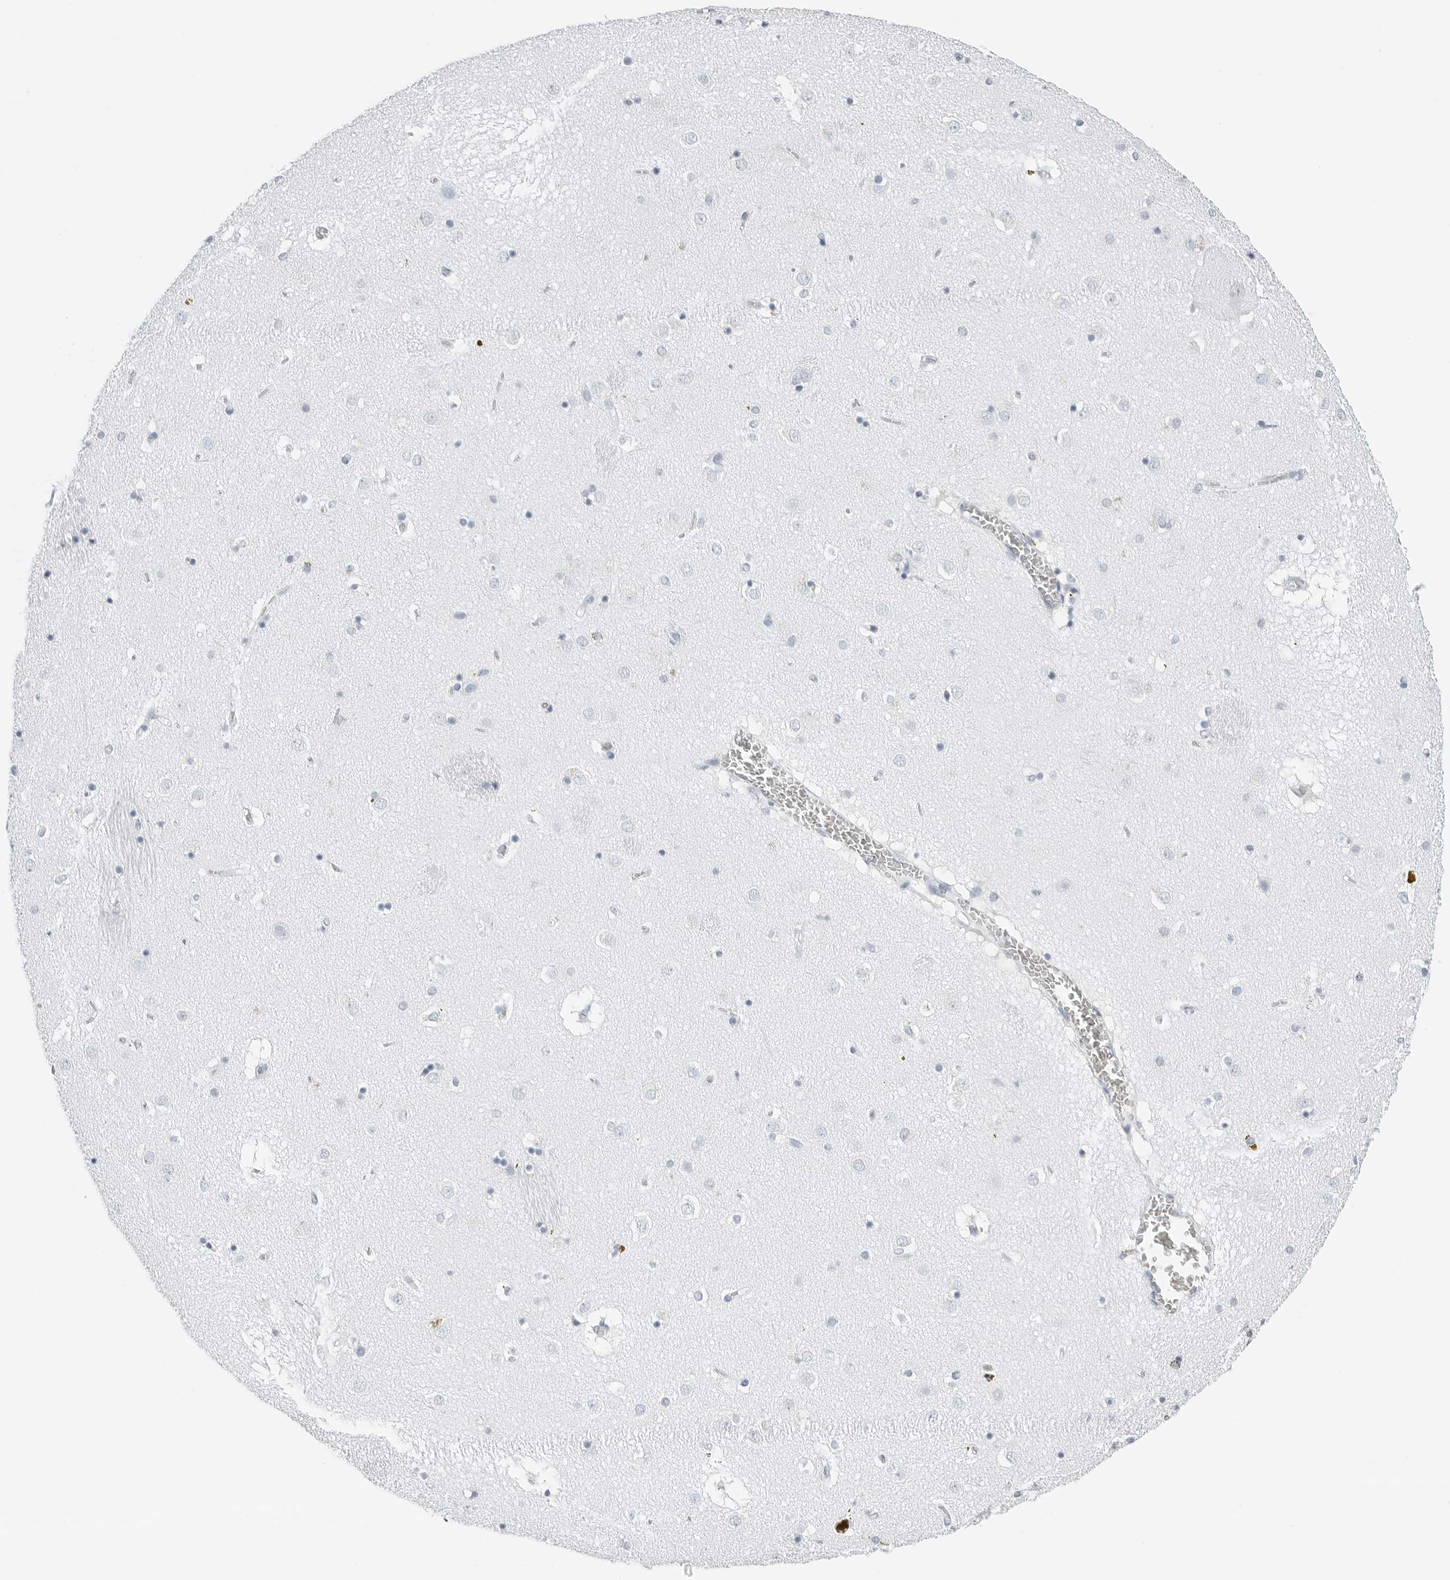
{"staining": {"intensity": "negative", "quantity": "none", "location": "none"}, "tissue": "caudate", "cell_type": "Glial cells", "image_type": "normal", "snomed": [{"axis": "morphology", "description": "Normal tissue, NOS"}, {"axis": "topography", "description": "Lateral ventricle wall"}], "caption": "Protein analysis of unremarkable caudate exhibits no significant positivity in glial cells. (DAB immunohistochemistry with hematoxylin counter stain).", "gene": "SLPI", "patient": {"sex": "male", "age": 70}}